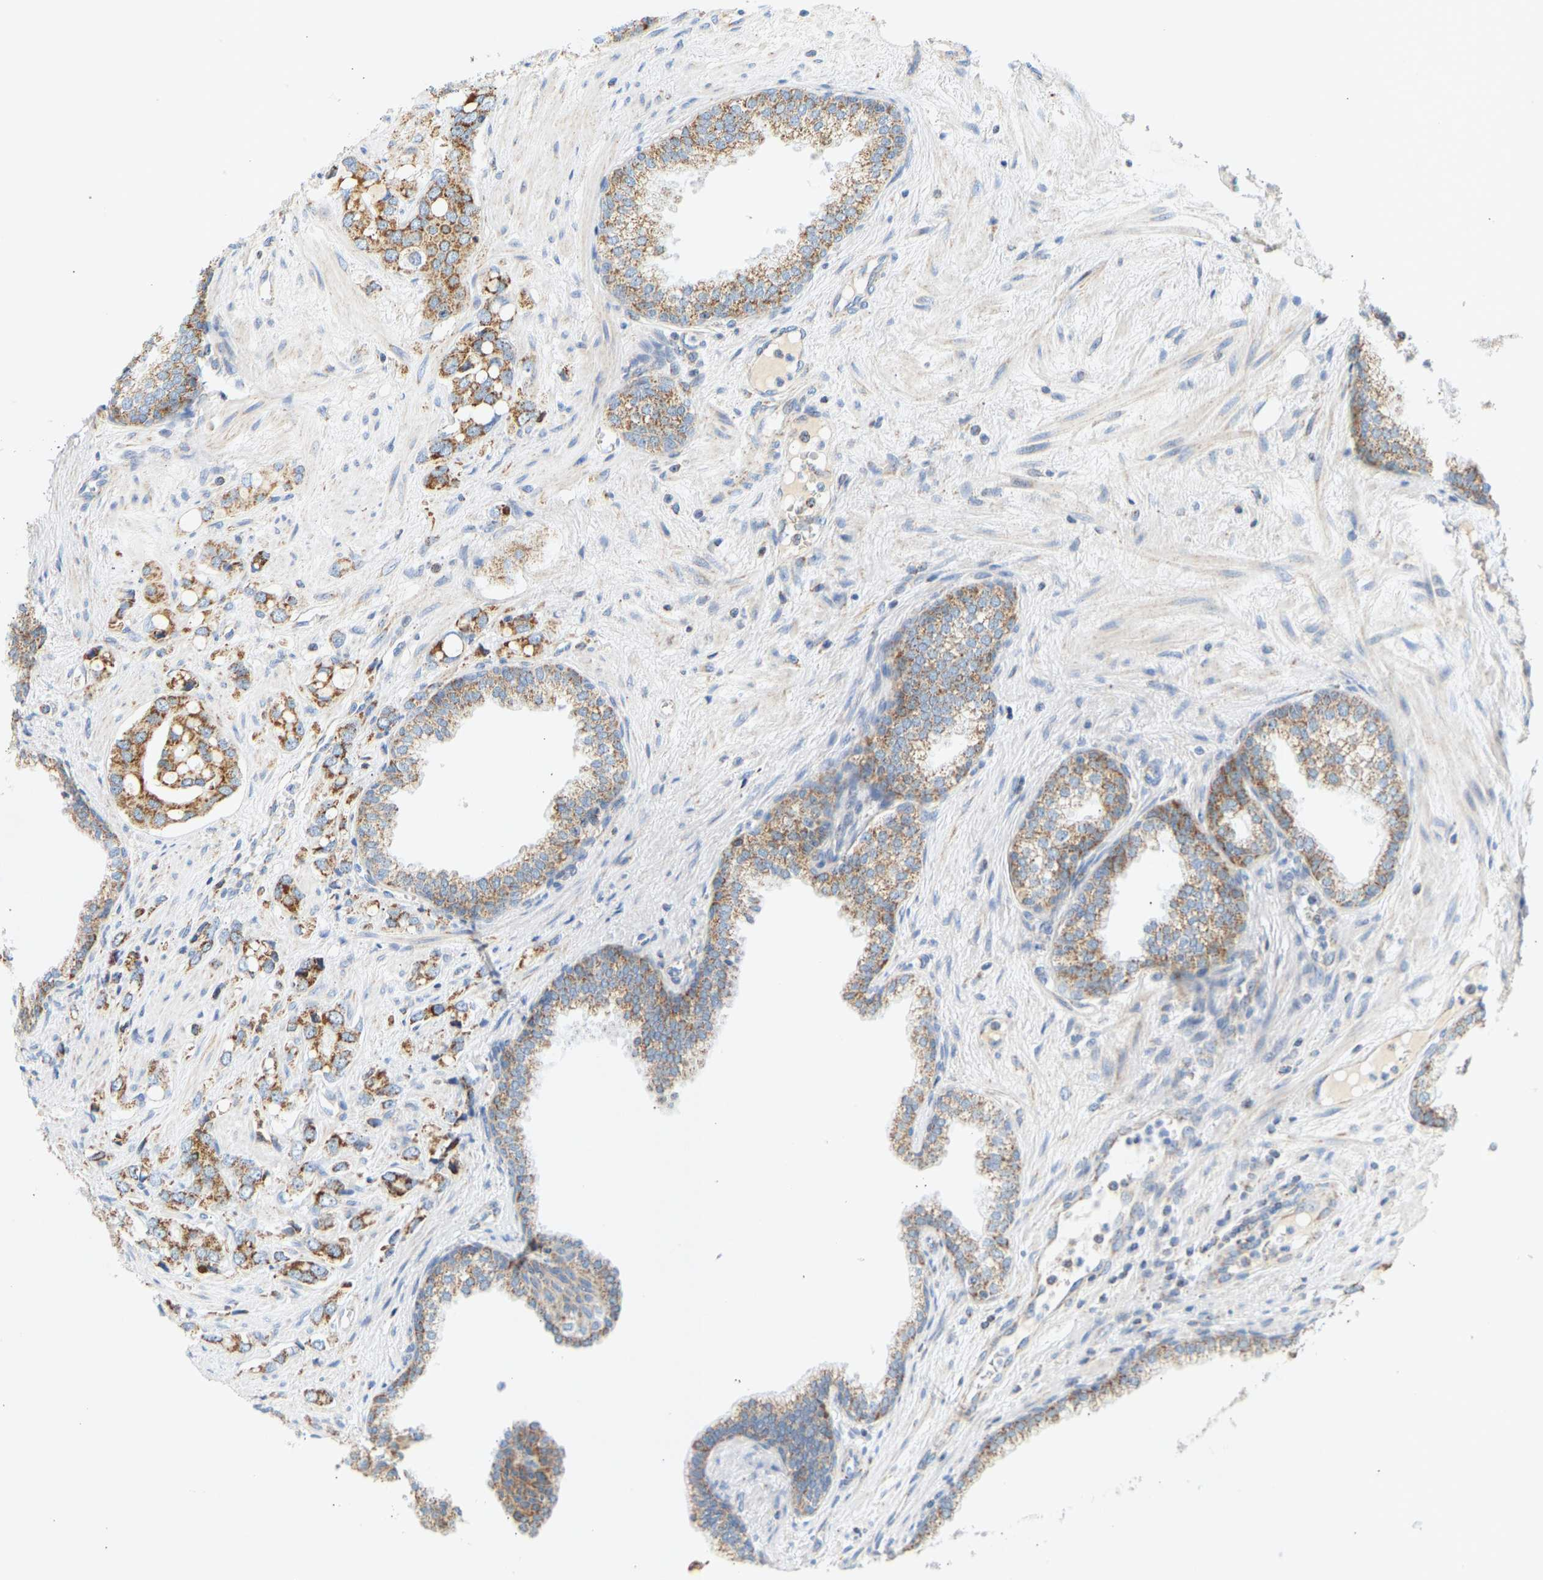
{"staining": {"intensity": "moderate", "quantity": ">75%", "location": "cytoplasmic/membranous"}, "tissue": "prostate cancer", "cell_type": "Tumor cells", "image_type": "cancer", "snomed": [{"axis": "morphology", "description": "Adenocarcinoma, High grade"}, {"axis": "topography", "description": "Prostate"}], "caption": "Immunohistochemical staining of human prostate cancer exhibits medium levels of moderate cytoplasmic/membranous protein expression in approximately >75% of tumor cells.", "gene": "GRPEL2", "patient": {"sex": "male", "age": 52}}